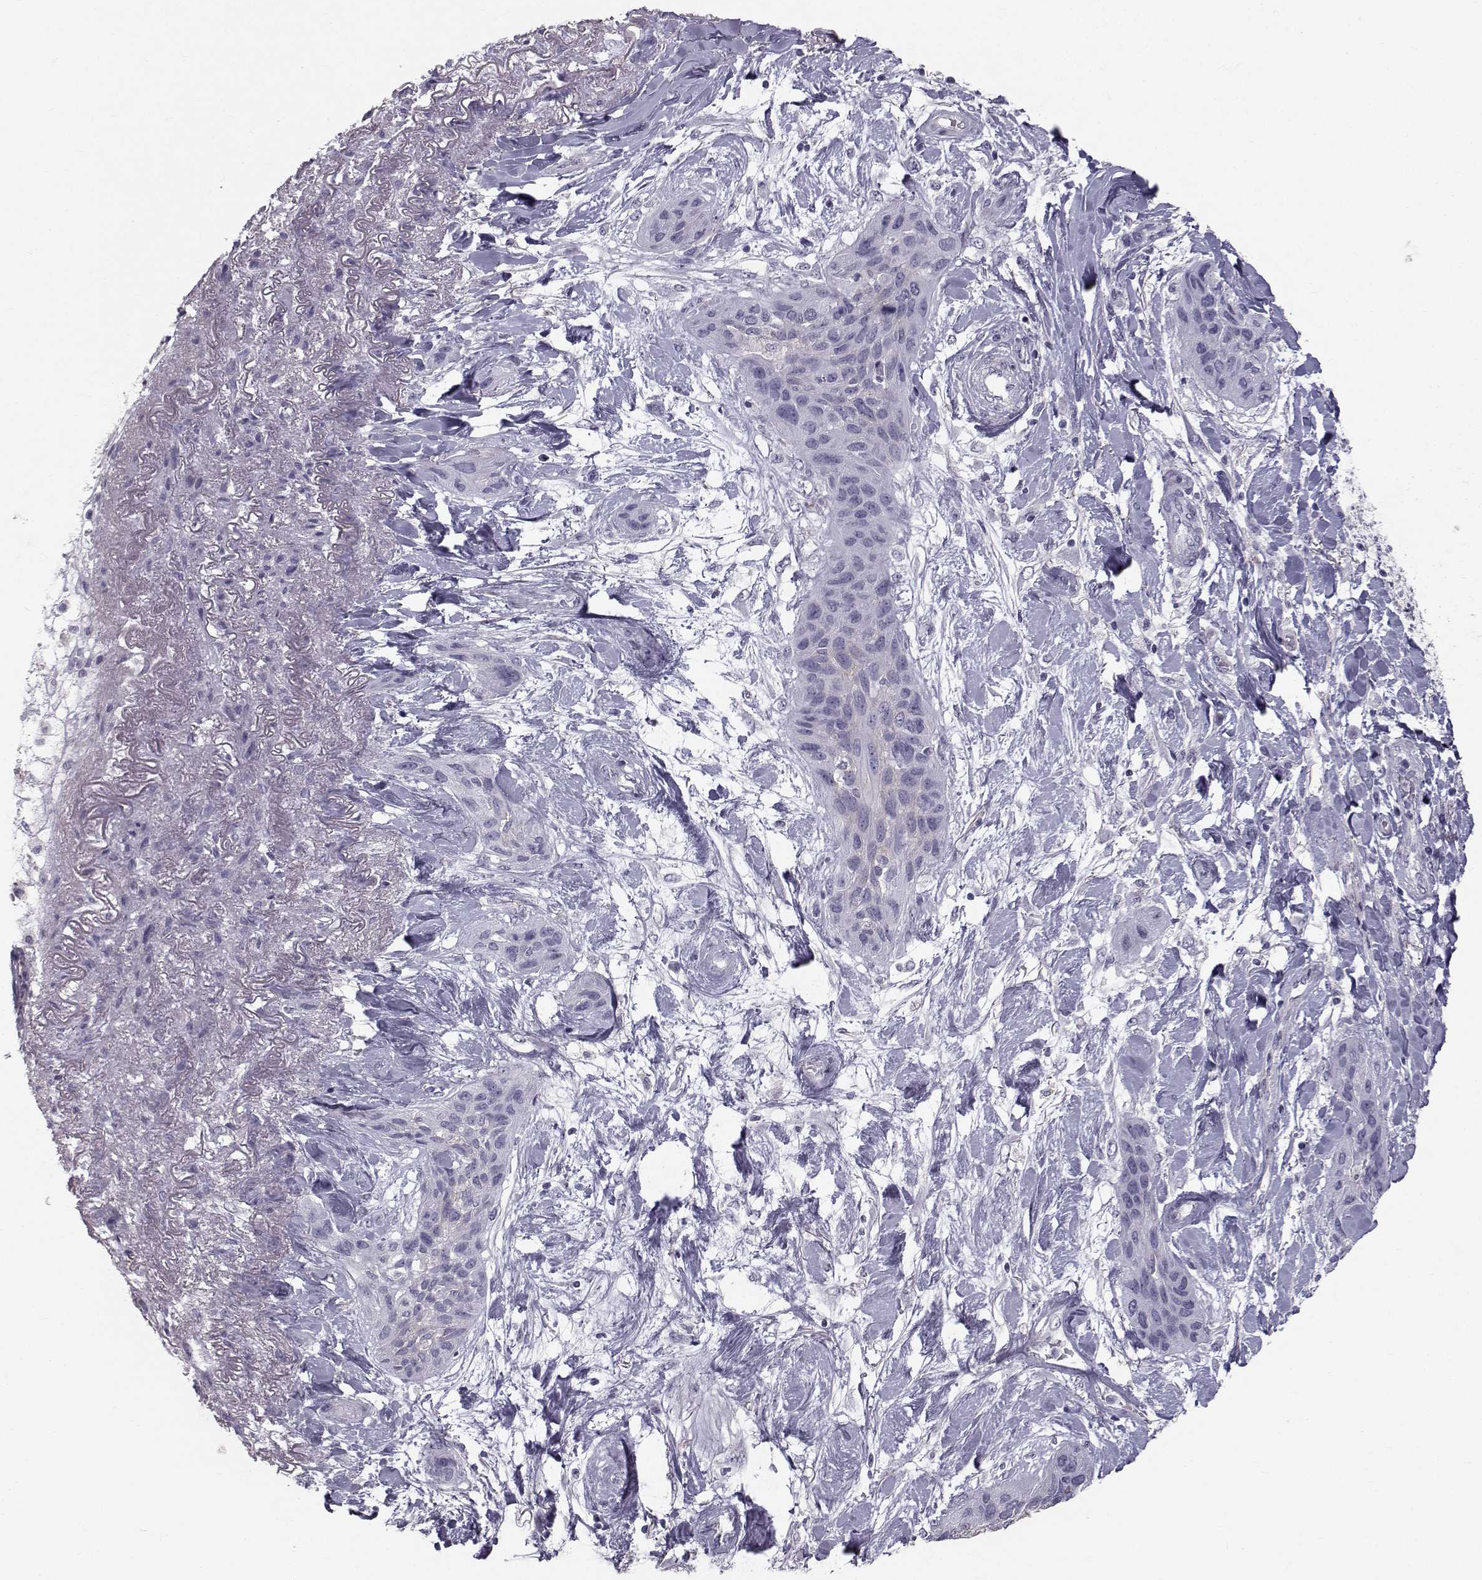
{"staining": {"intensity": "negative", "quantity": "none", "location": "none"}, "tissue": "lung cancer", "cell_type": "Tumor cells", "image_type": "cancer", "snomed": [{"axis": "morphology", "description": "Squamous cell carcinoma, NOS"}, {"axis": "topography", "description": "Lung"}], "caption": "The micrograph displays no significant positivity in tumor cells of lung cancer.", "gene": "SPDYE4", "patient": {"sex": "female", "age": 70}}